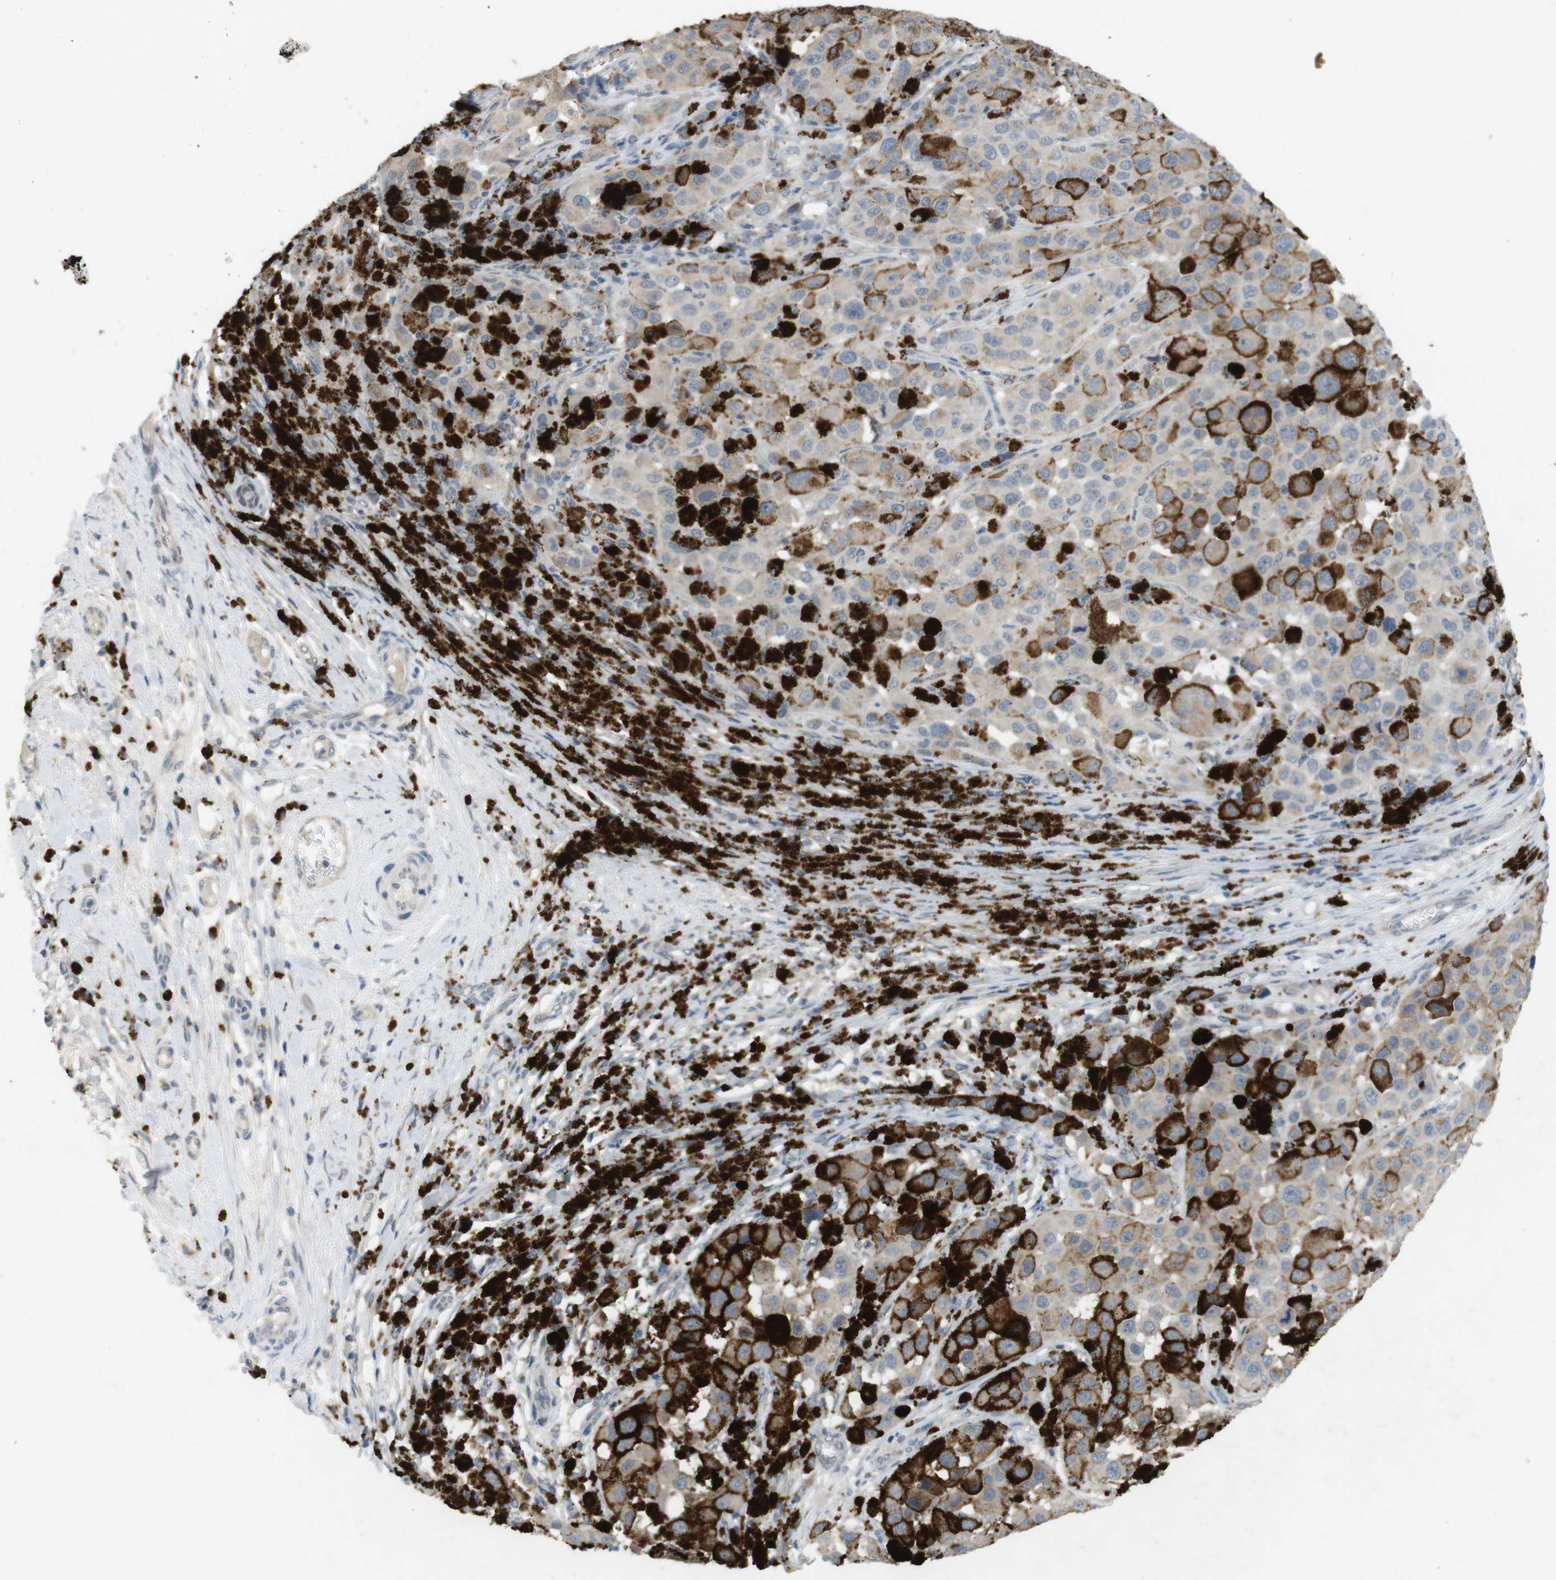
{"staining": {"intensity": "moderate", "quantity": "25%-75%", "location": "cytoplasmic/membranous"}, "tissue": "melanoma", "cell_type": "Tumor cells", "image_type": "cancer", "snomed": [{"axis": "morphology", "description": "Malignant melanoma, NOS"}, {"axis": "topography", "description": "Skin"}], "caption": "Immunohistochemistry (IHC) histopathology image of neoplastic tissue: melanoma stained using immunohistochemistry (IHC) shows medium levels of moderate protein expression localized specifically in the cytoplasmic/membranous of tumor cells, appearing as a cytoplasmic/membranous brown color.", "gene": "YIPF3", "patient": {"sex": "male", "age": 96}}